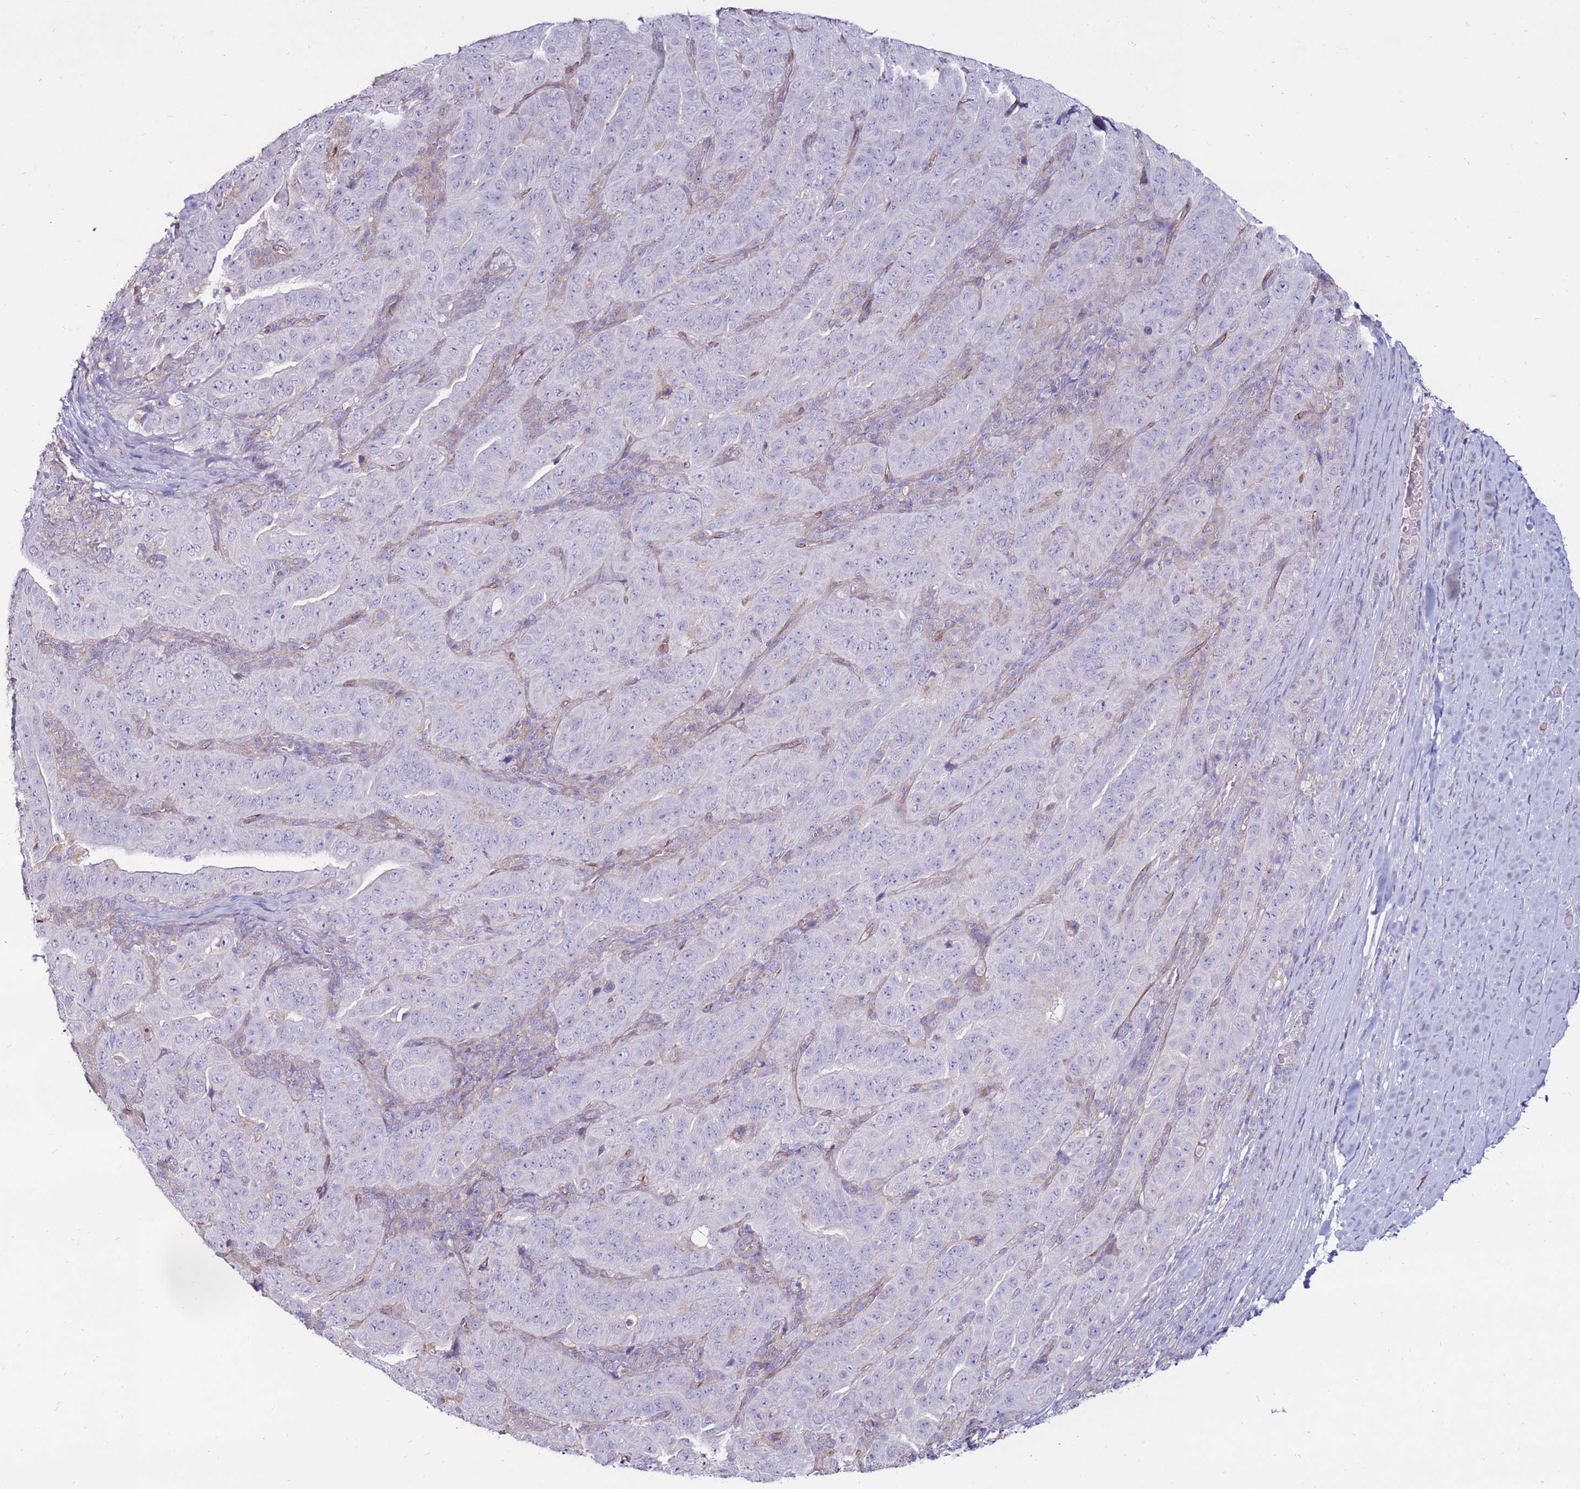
{"staining": {"intensity": "negative", "quantity": "none", "location": "none"}, "tissue": "pancreatic cancer", "cell_type": "Tumor cells", "image_type": "cancer", "snomed": [{"axis": "morphology", "description": "Adenocarcinoma, NOS"}, {"axis": "topography", "description": "Pancreas"}], "caption": "This is an IHC histopathology image of human pancreatic cancer. There is no staining in tumor cells.", "gene": "CLEC4M", "patient": {"sex": "male", "age": 63}}